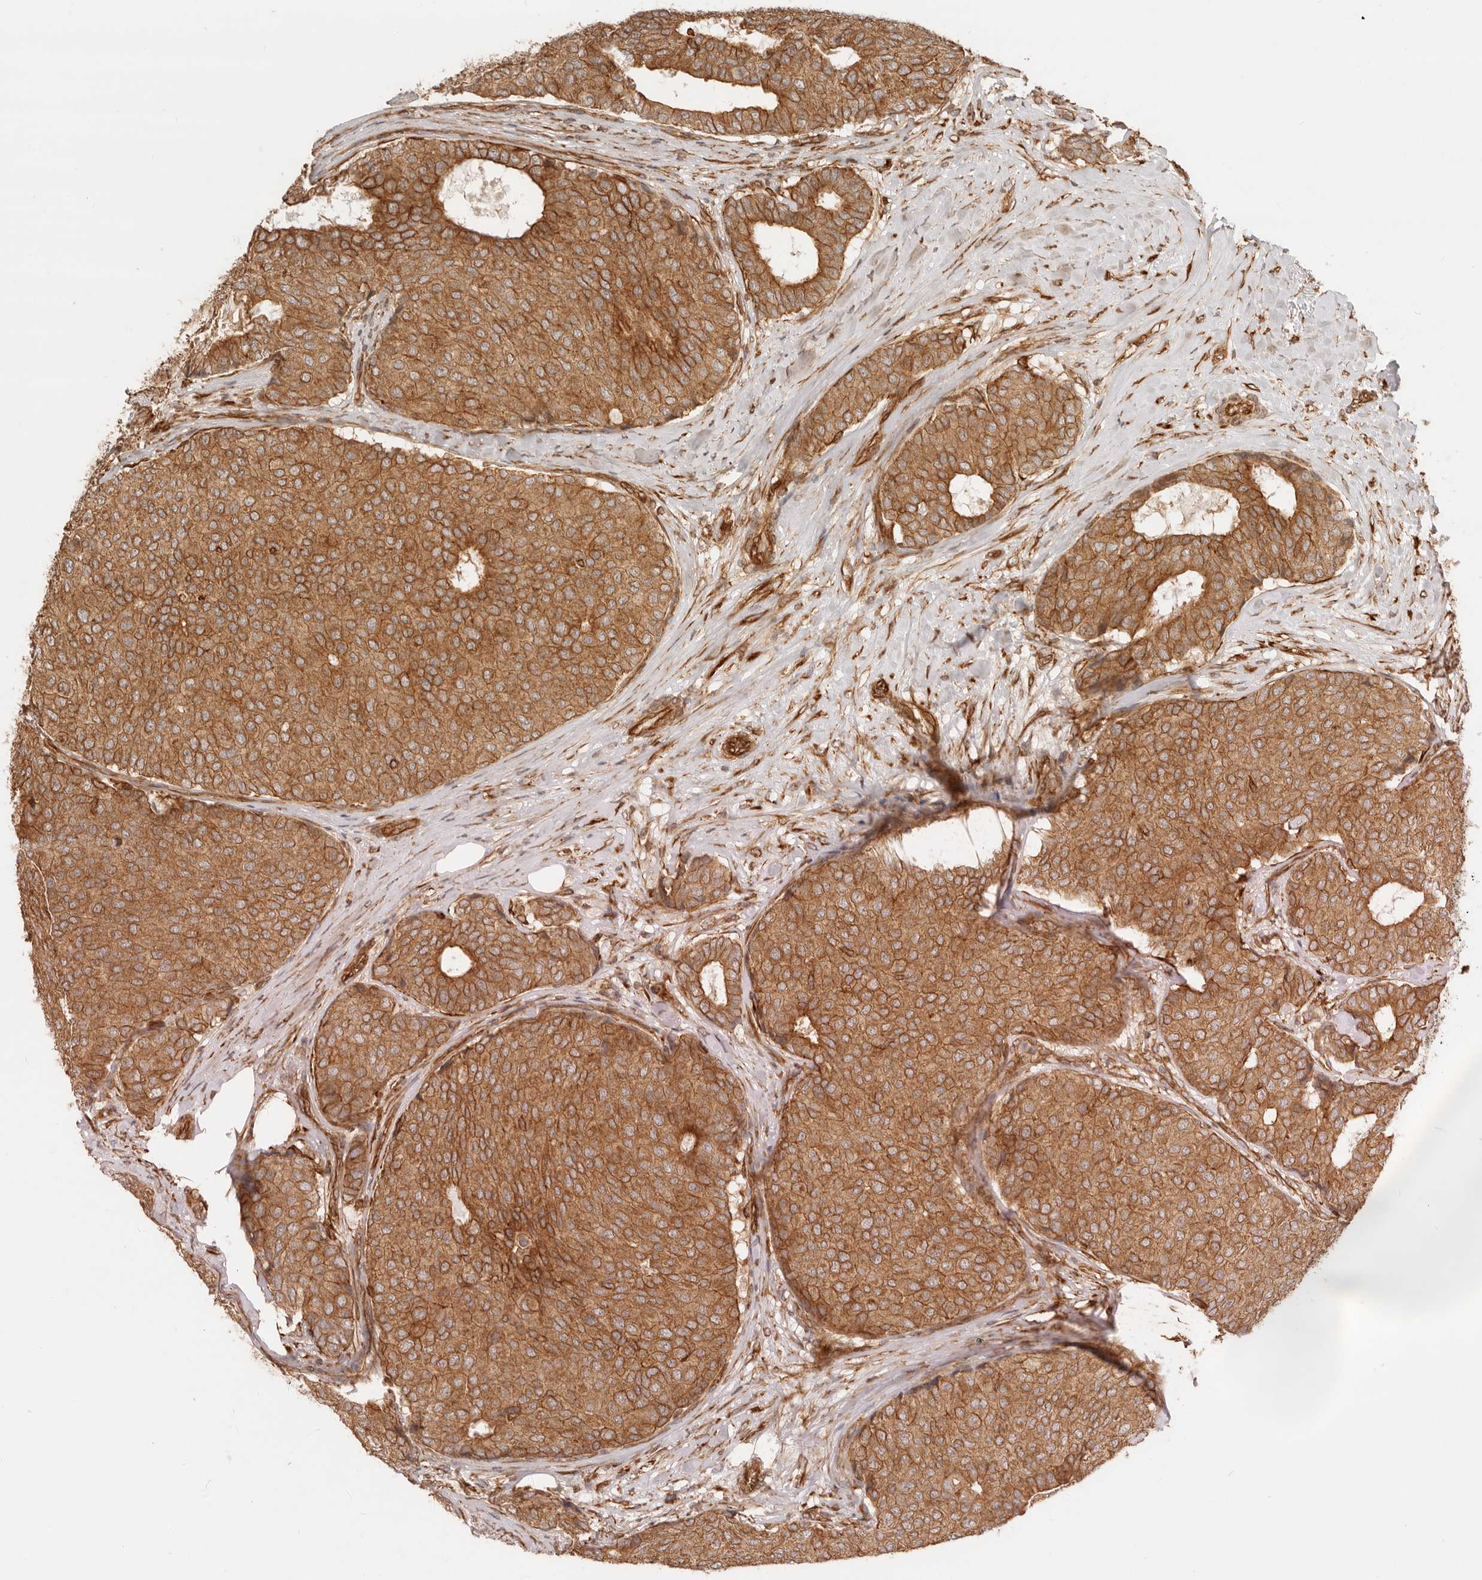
{"staining": {"intensity": "moderate", "quantity": ">75%", "location": "cytoplasmic/membranous"}, "tissue": "breast cancer", "cell_type": "Tumor cells", "image_type": "cancer", "snomed": [{"axis": "morphology", "description": "Duct carcinoma"}, {"axis": "topography", "description": "Breast"}], "caption": "This is a histology image of immunohistochemistry staining of intraductal carcinoma (breast), which shows moderate positivity in the cytoplasmic/membranous of tumor cells.", "gene": "UFSP1", "patient": {"sex": "female", "age": 75}}